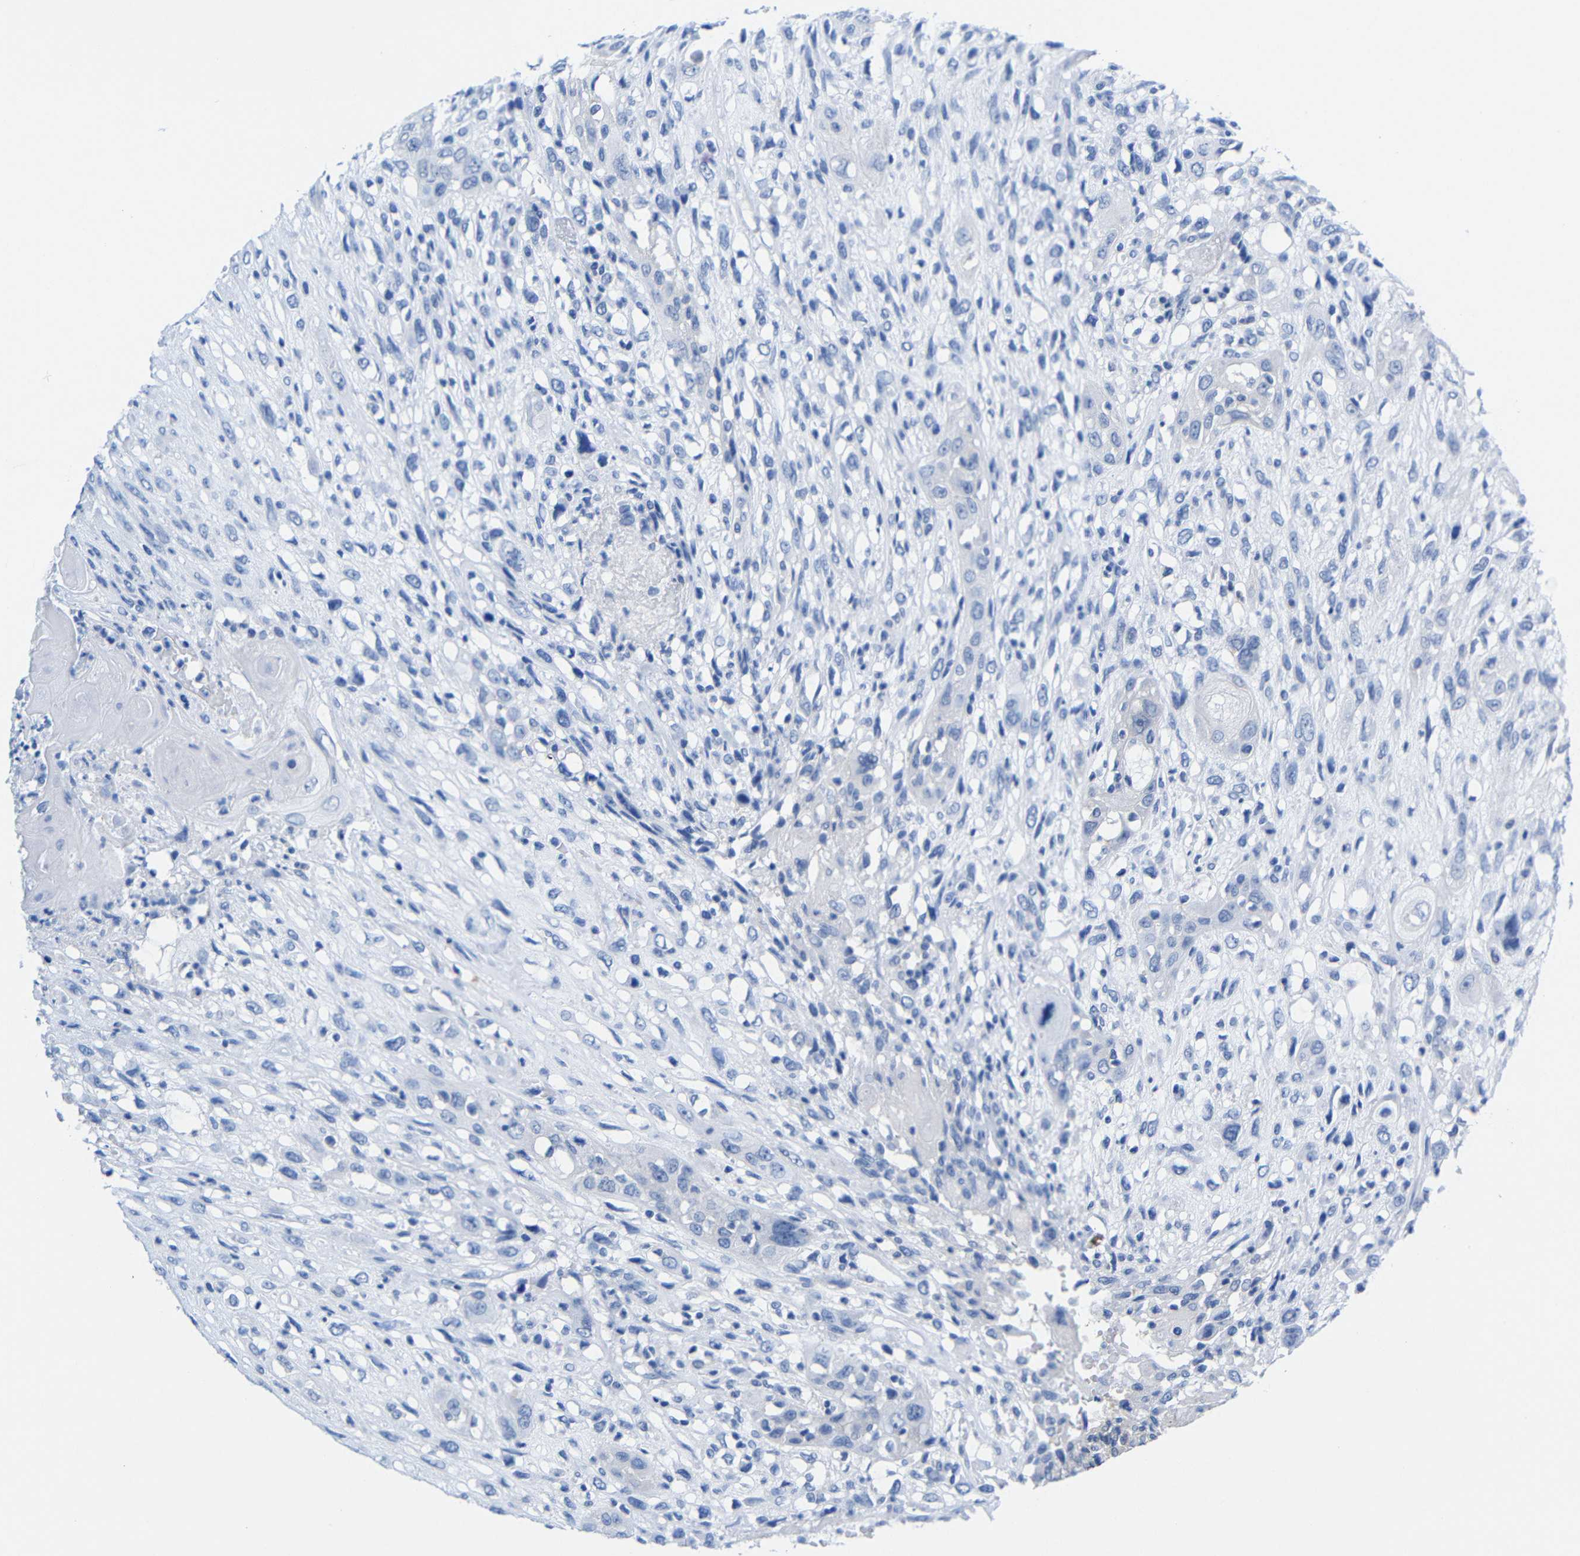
{"staining": {"intensity": "negative", "quantity": "none", "location": "none"}, "tissue": "head and neck cancer", "cell_type": "Tumor cells", "image_type": "cancer", "snomed": [{"axis": "morphology", "description": "Necrosis, NOS"}, {"axis": "morphology", "description": "Neoplasm, malignant, NOS"}, {"axis": "topography", "description": "Salivary gland"}, {"axis": "topography", "description": "Head-Neck"}], "caption": "DAB (3,3'-diaminobenzidine) immunohistochemical staining of head and neck cancer exhibits no significant positivity in tumor cells.", "gene": "PEBP1", "patient": {"sex": "male", "age": 43}}